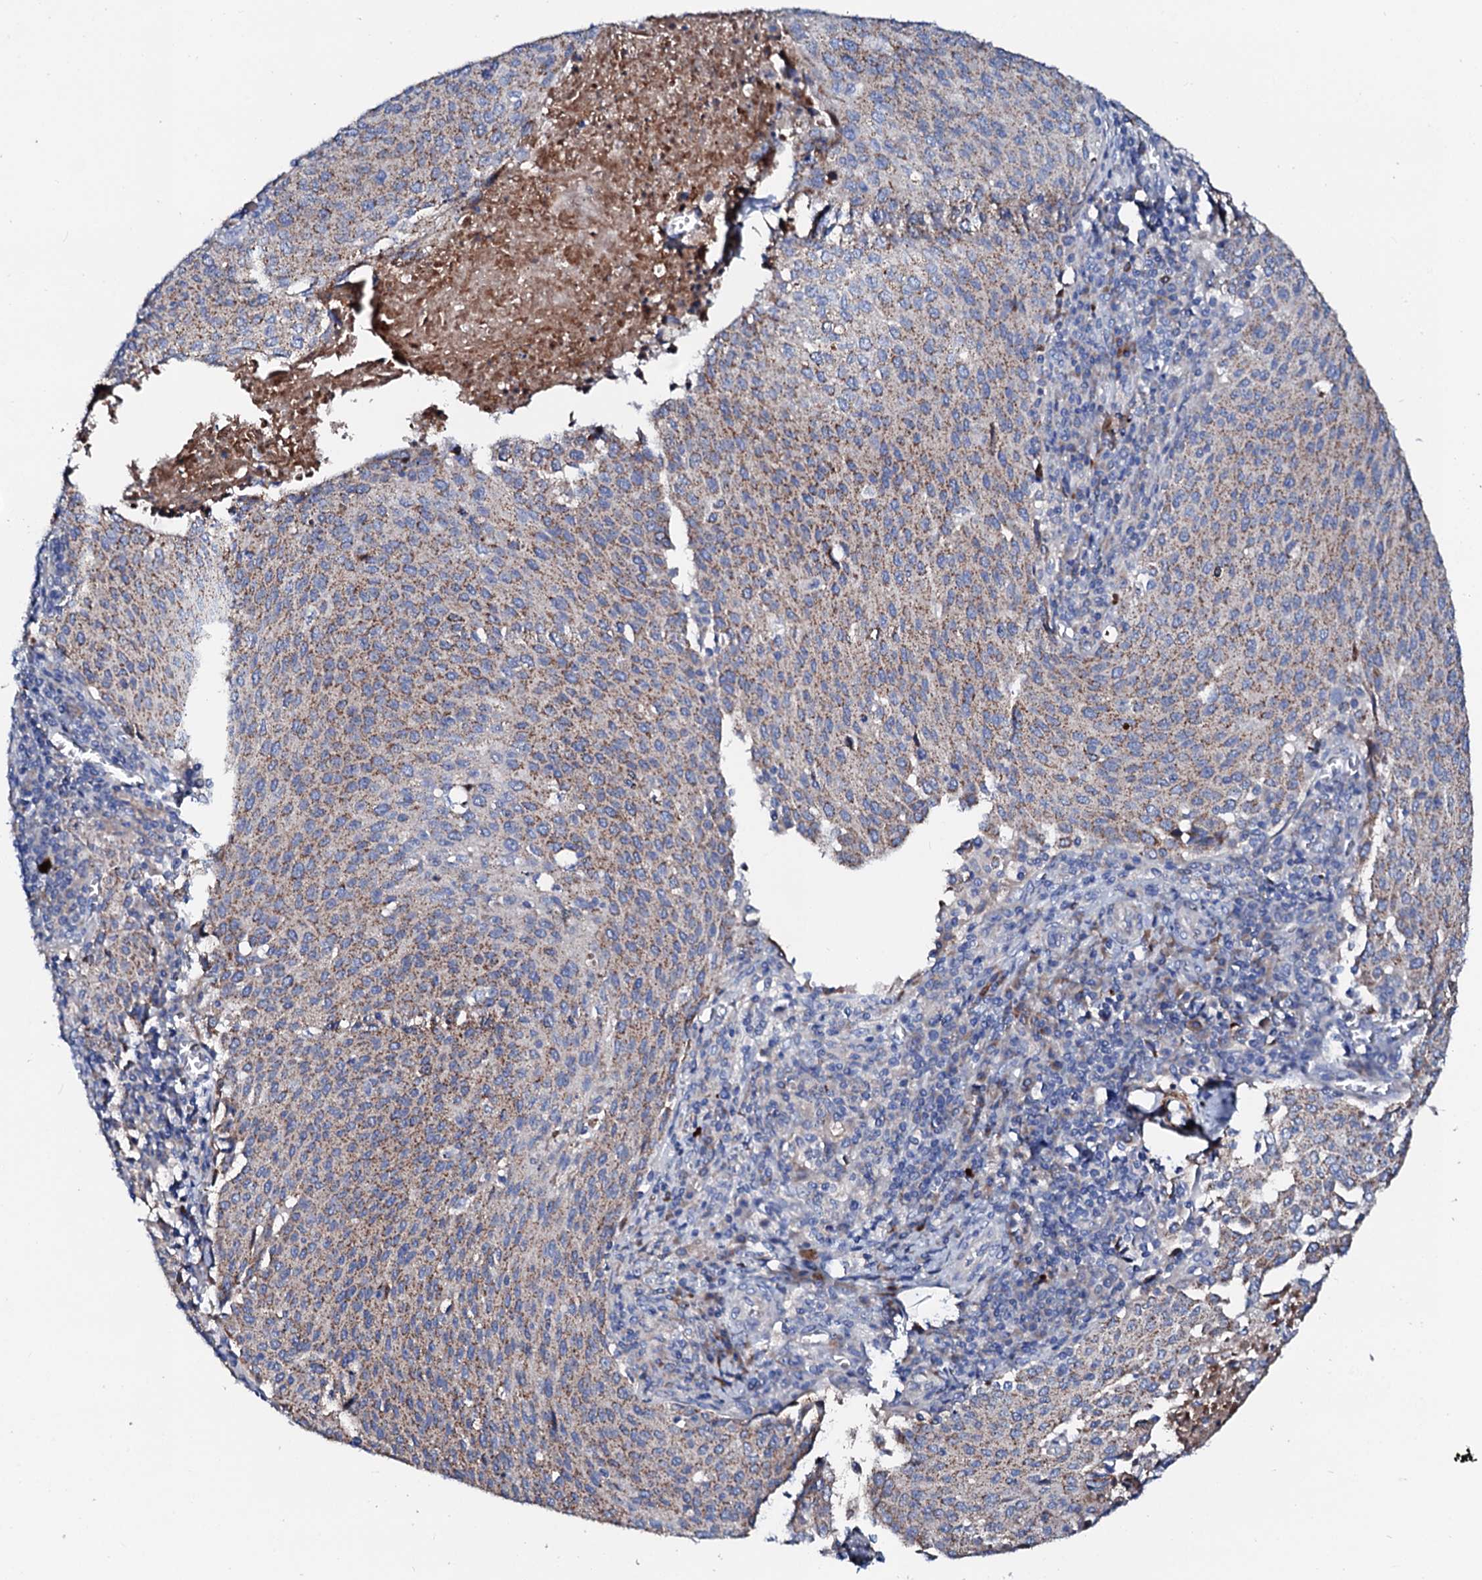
{"staining": {"intensity": "moderate", "quantity": "<25%", "location": "cytoplasmic/membranous"}, "tissue": "cervical cancer", "cell_type": "Tumor cells", "image_type": "cancer", "snomed": [{"axis": "morphology", "description": "Squamous cell carcinoma, NOS"}, {"axis": "topography", "description": "Cervix"}], "caption": "Human squamous cell carcinoma (cervical) stained with a protein marker demonstrates moderate staining in tumor cells.", "gene": "SLC10A7", "patient": {"sex": "female", "age": 46}}